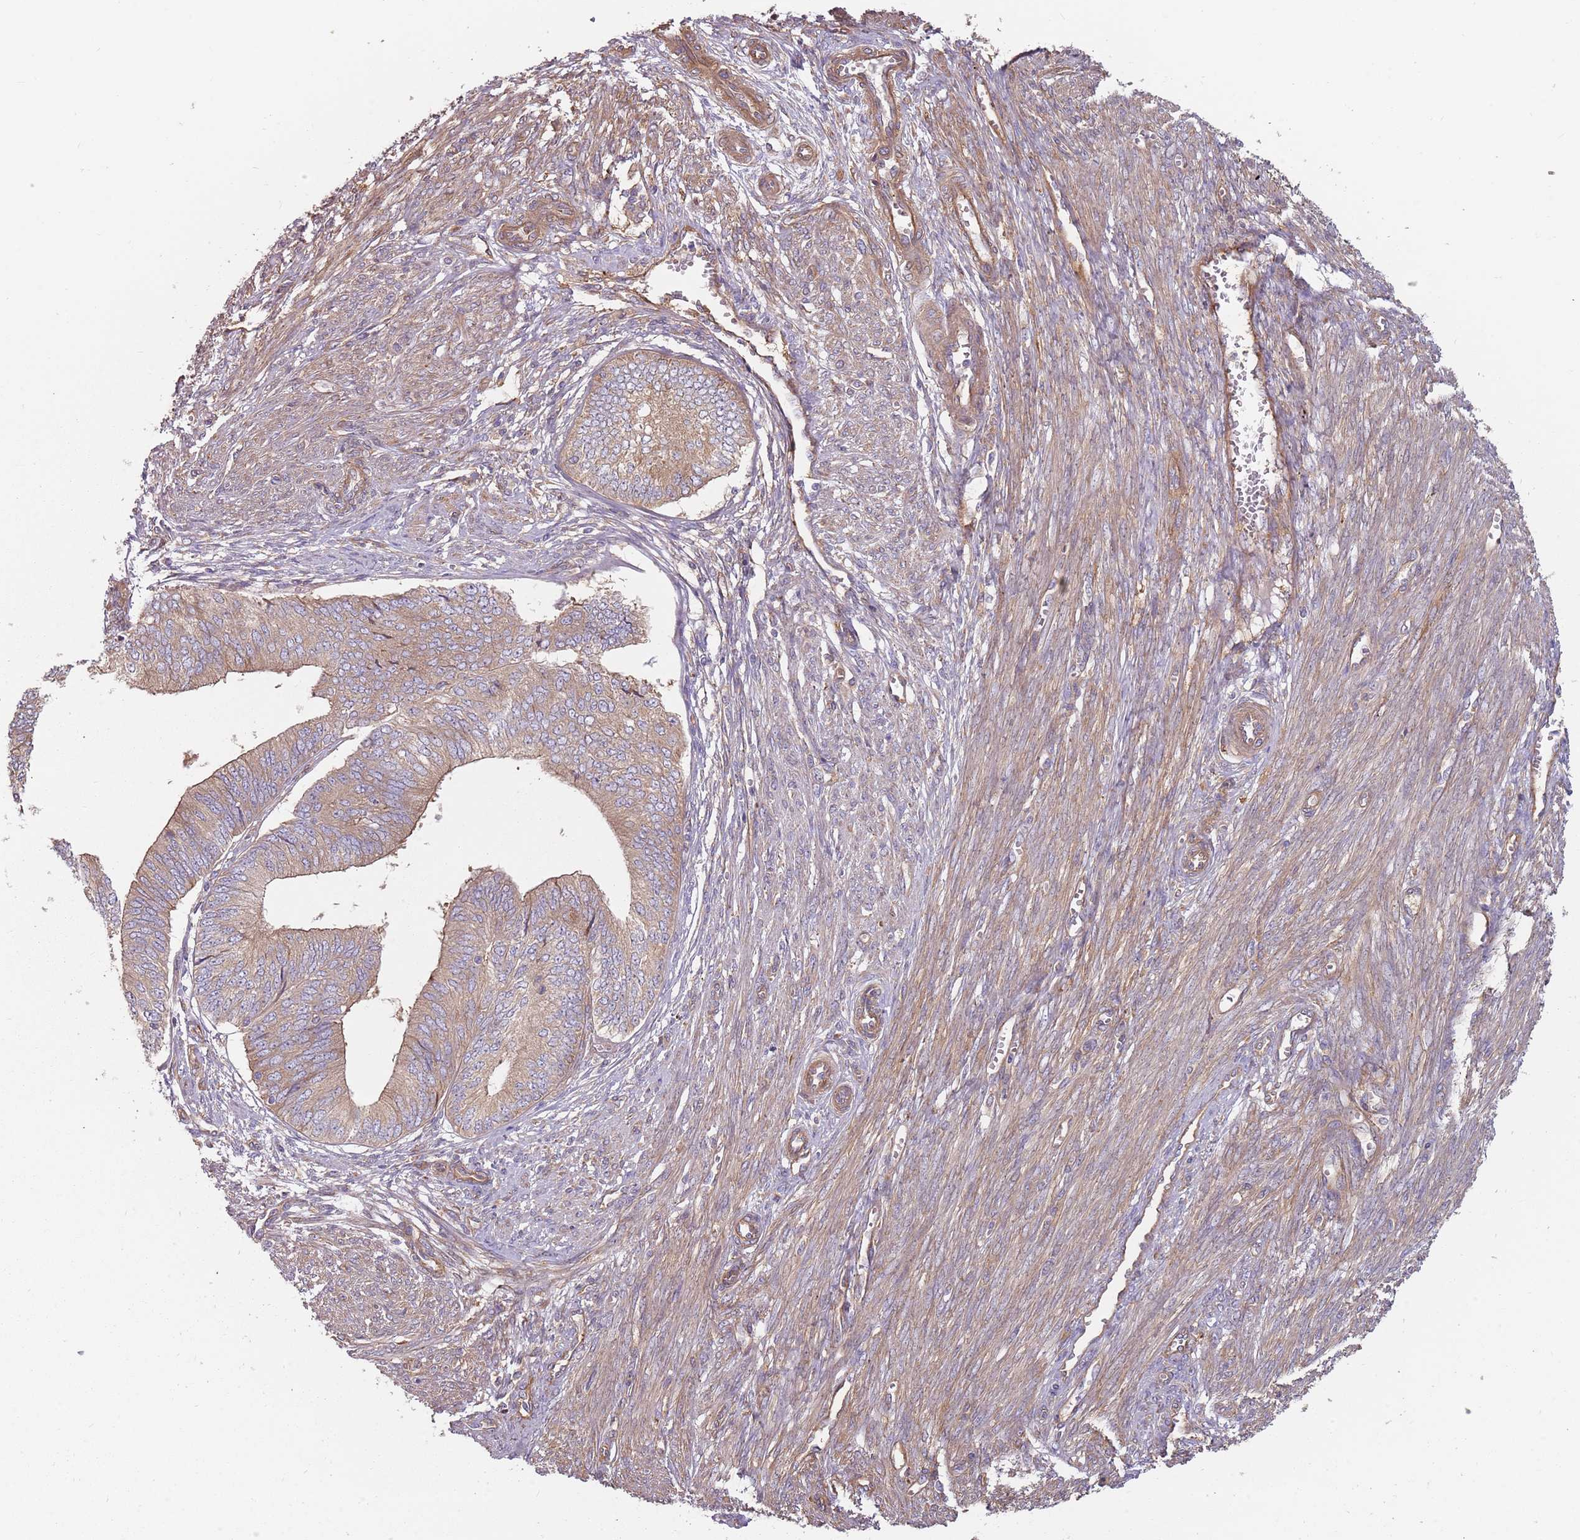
{"staining": {"intensity": "weak", "quantity": "25%-75%", "location": "cytoplasmic/membranous"}, "tissue": "endometrial cancer", "cell_type": "Tumor cells", "image_type": "cancer", "snomed": [{"axis": "morphology", "description": "Adenocarcinoma, NOS"}, {"axis": "topography", "description": "Endometrium"}], "caption": "A histopathology image showing weak cytoplasmic/membranous positivity in approximately 25%-75% of tumor cells in endometrial adenocarcinoma, as visualized by brown immunohistochemical staining.", "gene": "SPDL1", "patient": {"sex": "female", "age": 68}}